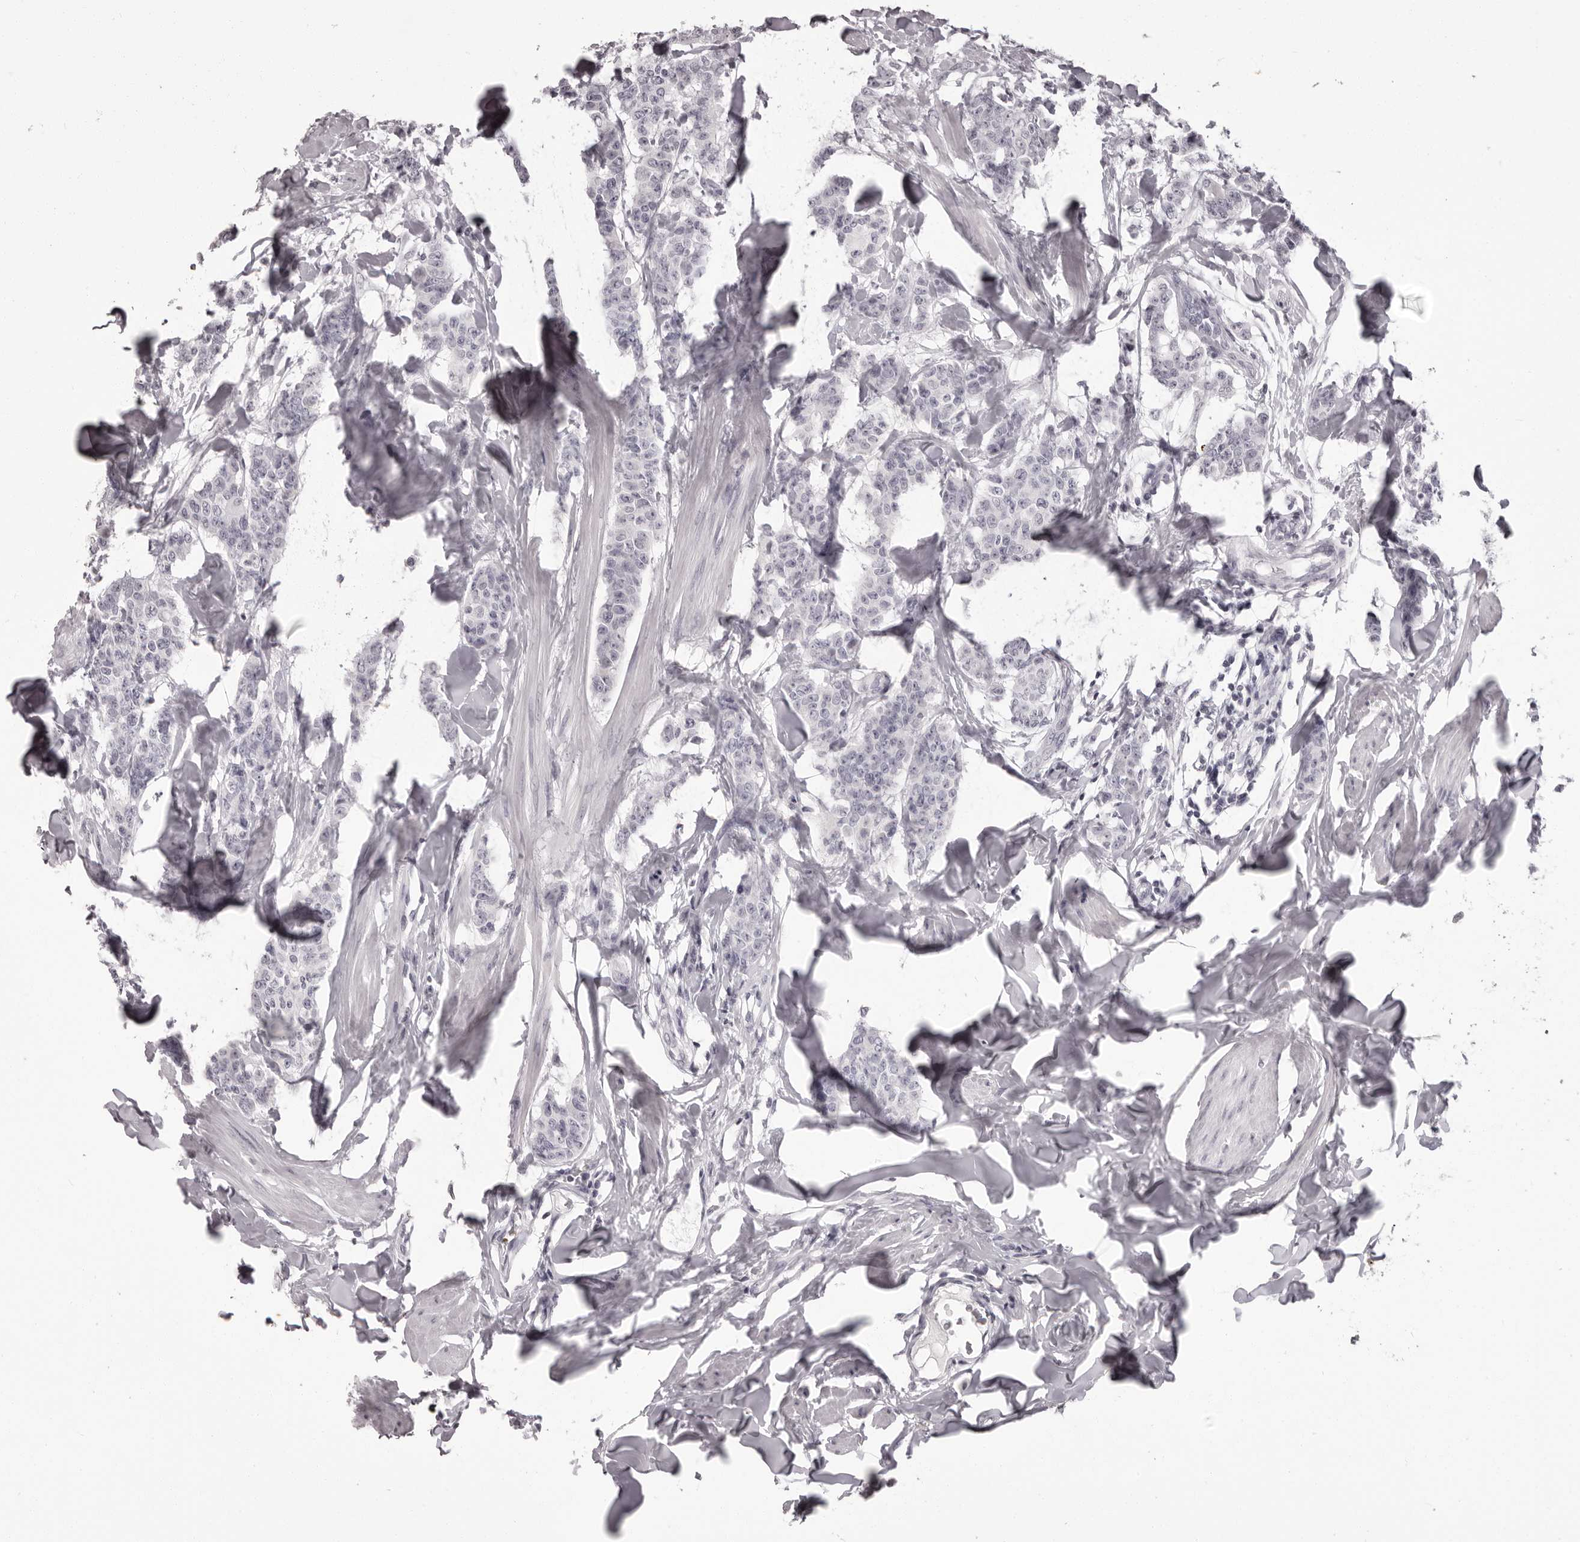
{"staining": {"intensity": "negative", "quantity": "none", "location": "none"}, "tissue": "breast cancer", "cell_type": "Tumor cells", "image_type": "cancer", "snomed": [{"axis": "morphology", "description": "Duct carcinoma"}, {"axis": "topography", "description": "Breast"}], "caption": "The photomicrograph demonstrates no staining of tumor cells in intraductal carcinoma (breast).", "gene": "C8orf74", "patient": {"sex": "female", "age": 40}}